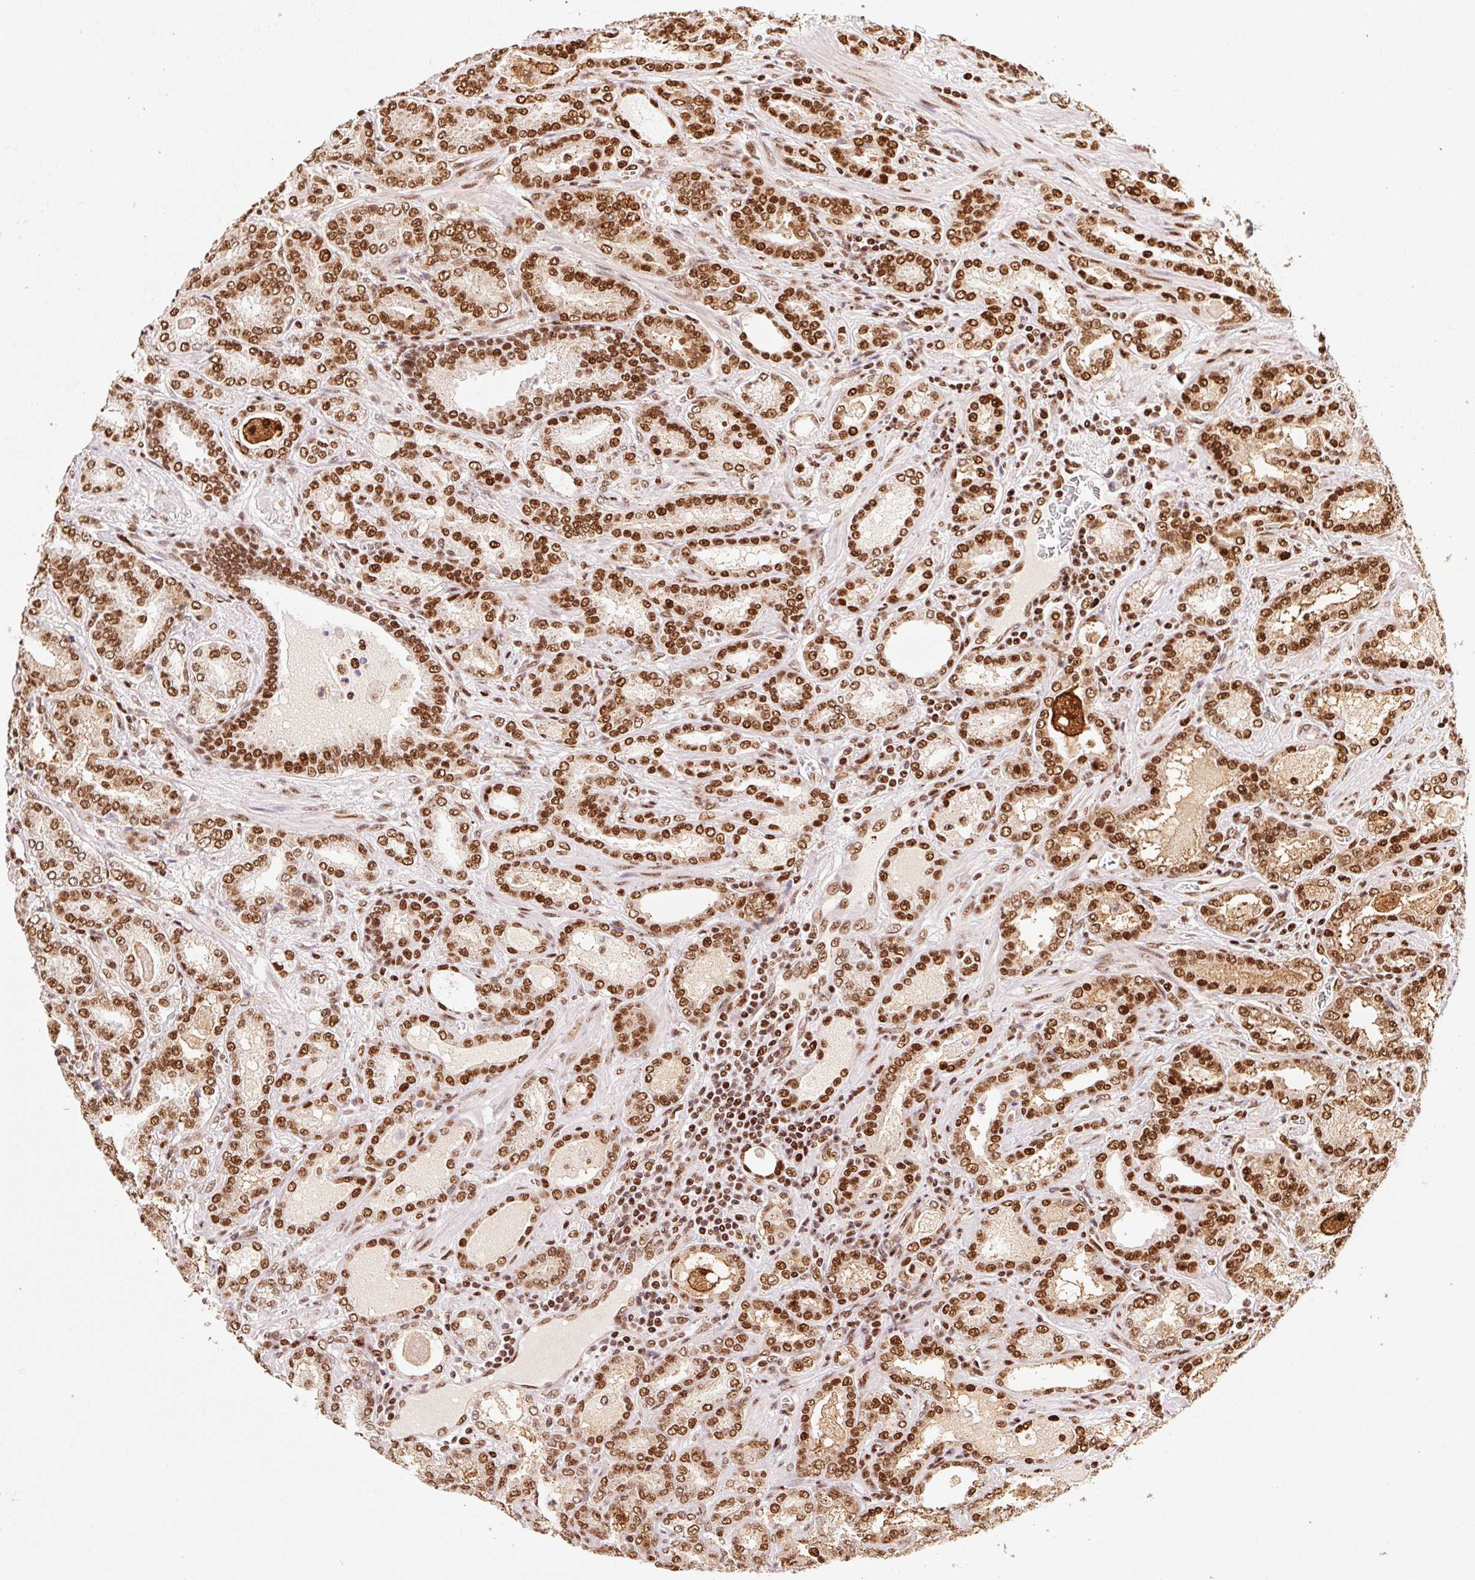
{"staining": {"intensity": "strong", "quantity": ">75%", "location": "nuclear"}, "tissue": "prostate cancer", "cell_type": "Tumor cells", "image_type": "cancer", "snomed": [{"axis": "morphology", "description": "Adenocarcinoma, High grade"}, {"axis": "topography", "description": "Prostate"}], "caption": "High-power microscopy captured an immunohistochemistry image of adenocarcinoma (high-grade) (prostate), revealing strong nuclear staining in approximately >75% of tumor cells.", "gene": "GPR139", "patient": {"sex": "male", "age": 72}}